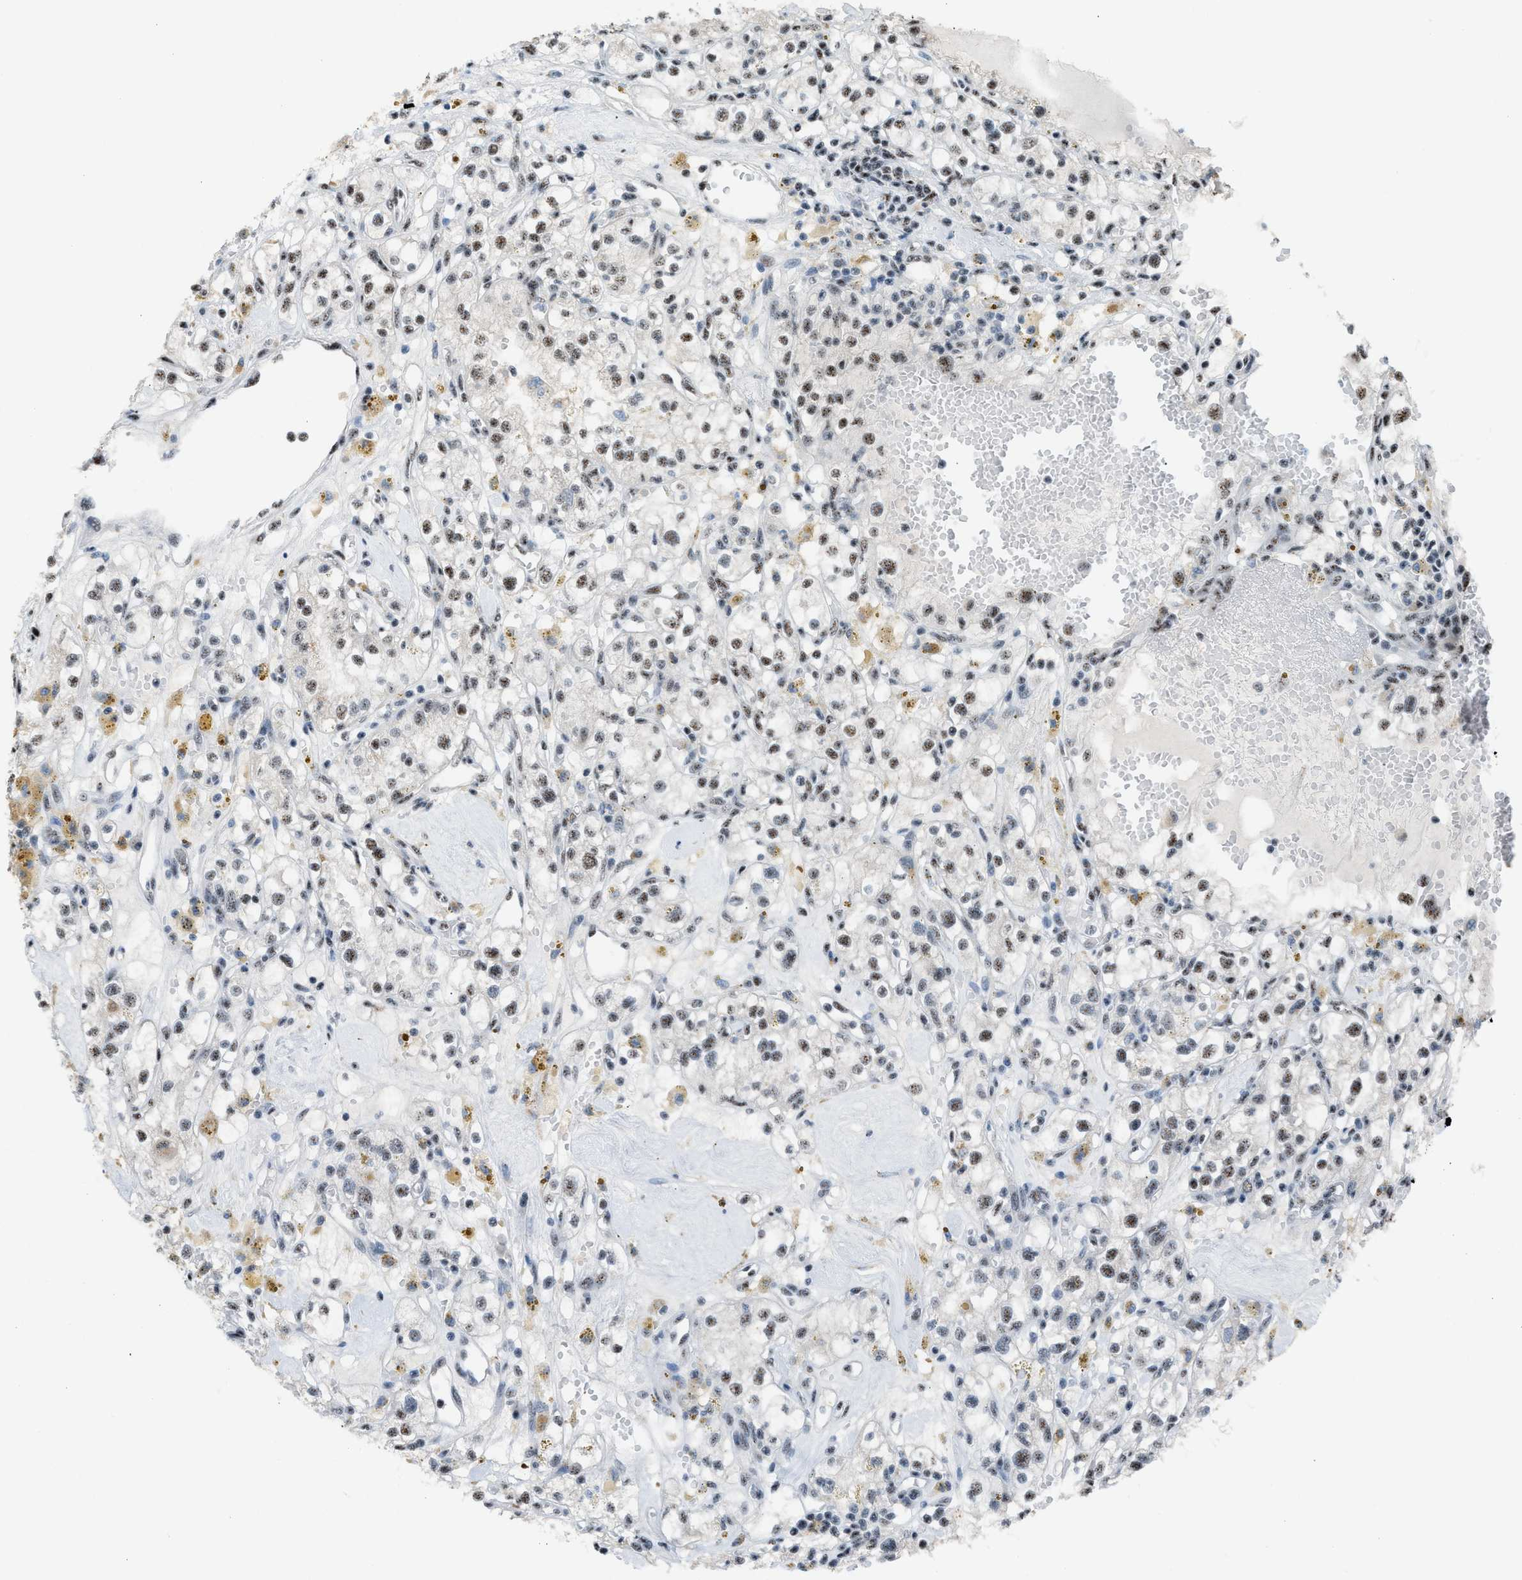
{"staining": {"intensity": "weak", "quantity": ">75%", "location": "nuclear"}, "tissue": "renal cancer", "cell_type": "Tumor cells", "image_type": "cancer", "snomed": [{"axis": "morphology", "description": "Adenocarcinoma, NOS"}, {"axis": "topography", "description": "Kidney"}], "caption": "Protein expression analysis of human renal cancer reveals weak nuclear staining in about >75% of tumor cells.", "gene": "CENPP", "patient": {"sex": "male", "age": 56}}